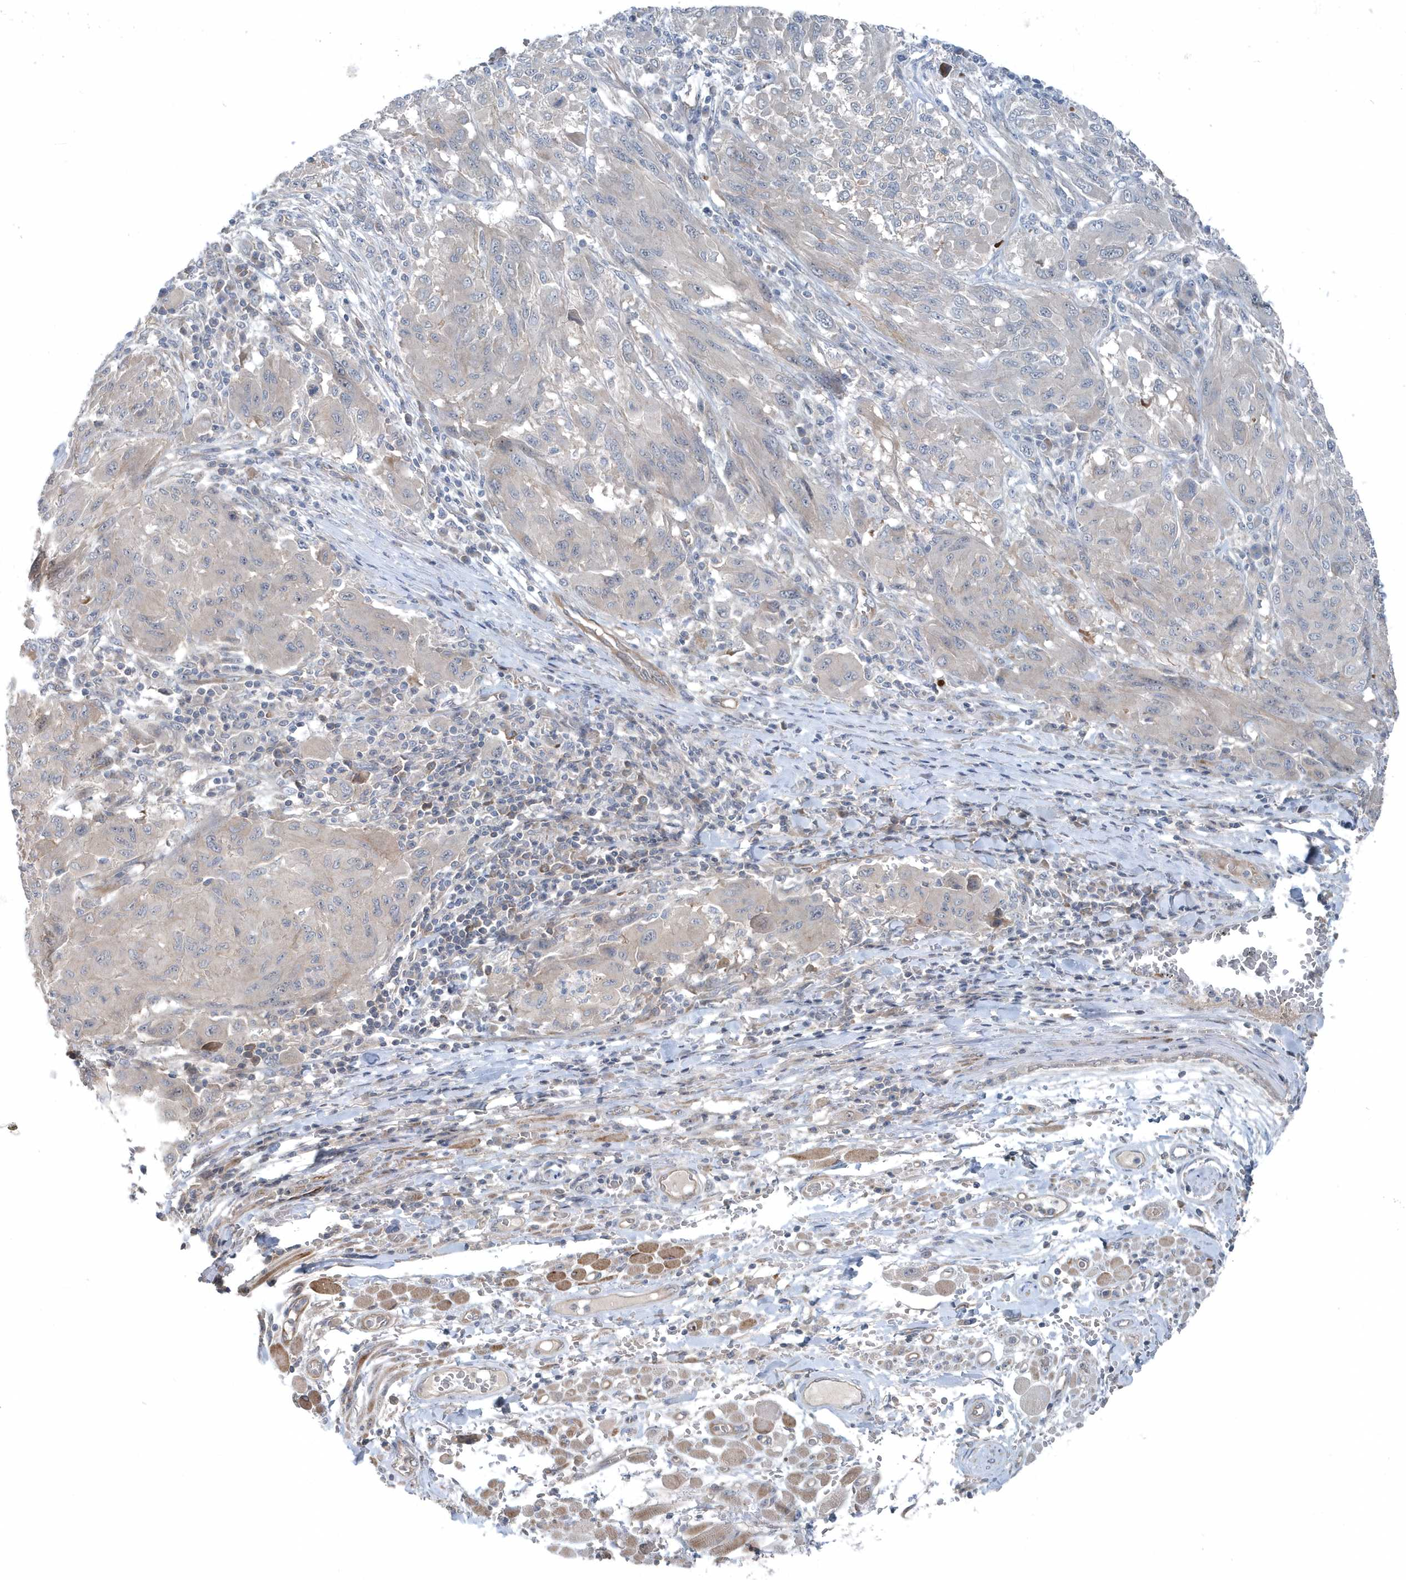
{"staining": {"intensity": "negative", "quantity": "none", "location": "none"}, "tissue": "melanoma", "cell_type": "Tumor cells", "image_type": "cancer", "snomed": [{"axis": "morphology", "description": "Malignant melanoma, NOS"}, {"axis": "topography", "description": "Skin"}], "caption": "An image of melanoma stained for a protein displays no brown staining in tumor cells. (Brightfield microscopy of DAB (3,3'-diaminobenzidine) immunohistochemistry (IHC) at high magnification).", "gene": "MCC", "patient": {"sex": "female", "age": 91}}